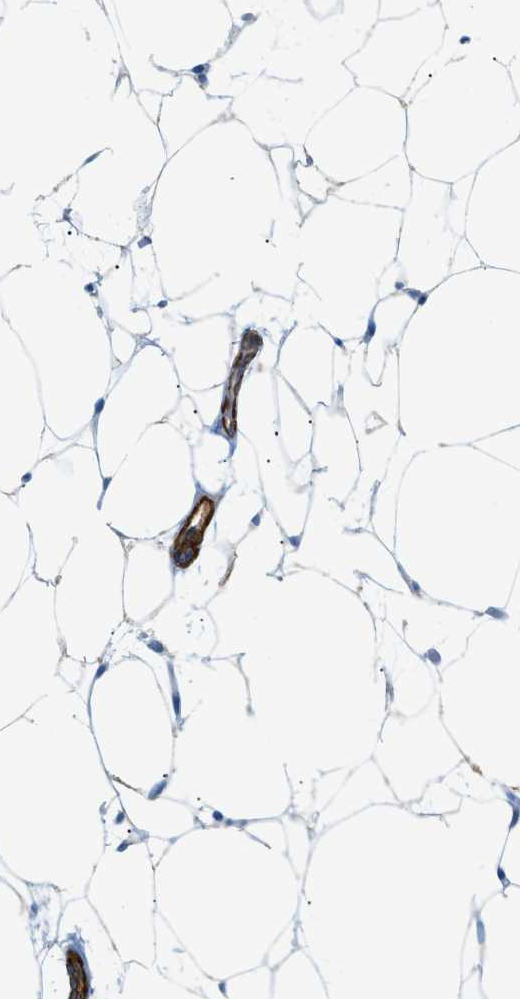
{"staining": {"intensity": "negative", "quantity": "none", "location": "none"}, "tissue": "adipose tissue", "cell_type": "Adipocytes", "image_type": "normal", "snomed": [{"axis": "morphology", "description": "Normal tissue, NOS"}, {"axis": "topography", "description": "Breast"}, {"axis": "topography", "description": "Soft tissue"}], "caption": "An immunohistochemistry image of benign adipose tissue is shown. There is no staining in adipocytes of adipose tissue.", "gene": "MYH11", "patient": {"sex": "female", "age": 75}}